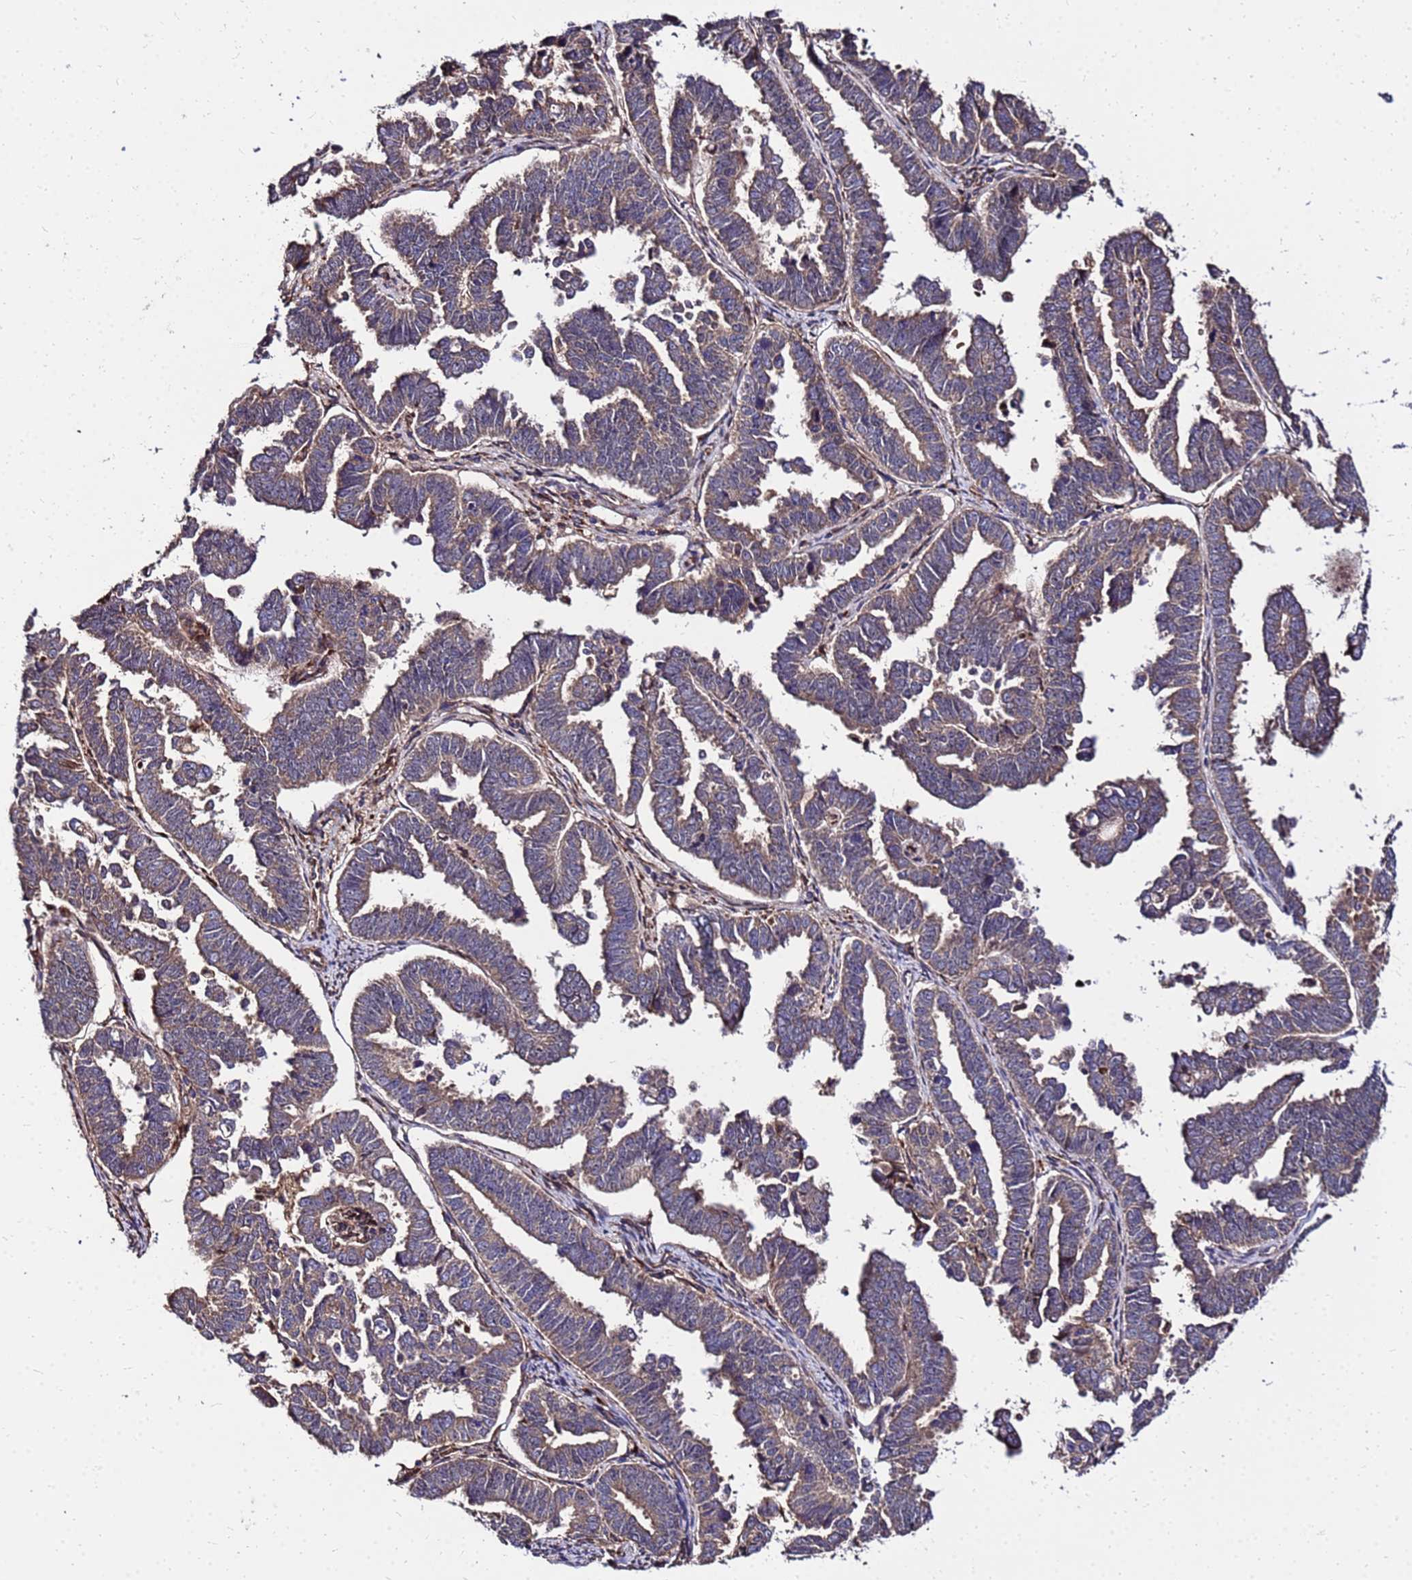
{"staining": {"intensity": "weak", "quantity": ">75%", "location": "cytoplasmic/membranous"}, "tissue": "endometrial cancer", "cell_type": "Tumor cells", "image_type": "cancer", "snomed": [{"axis": "morphology", "description": "Adenocarcinoma, NOS"}, {"axis": "topography", "description": "Endometrium"}], "caption": "The micrograph exhibits immunohistochemical staining of endometrial cancer (adenocarcinoma). There is weak cytoplasmic/membranous staining is identified in about >75% of tumor cells. Immunohistochemistry stains the protein in brown and the nuclei are stained blue.", "gene": "WWC2", "patient": {"sex": "female", "age": 75}}